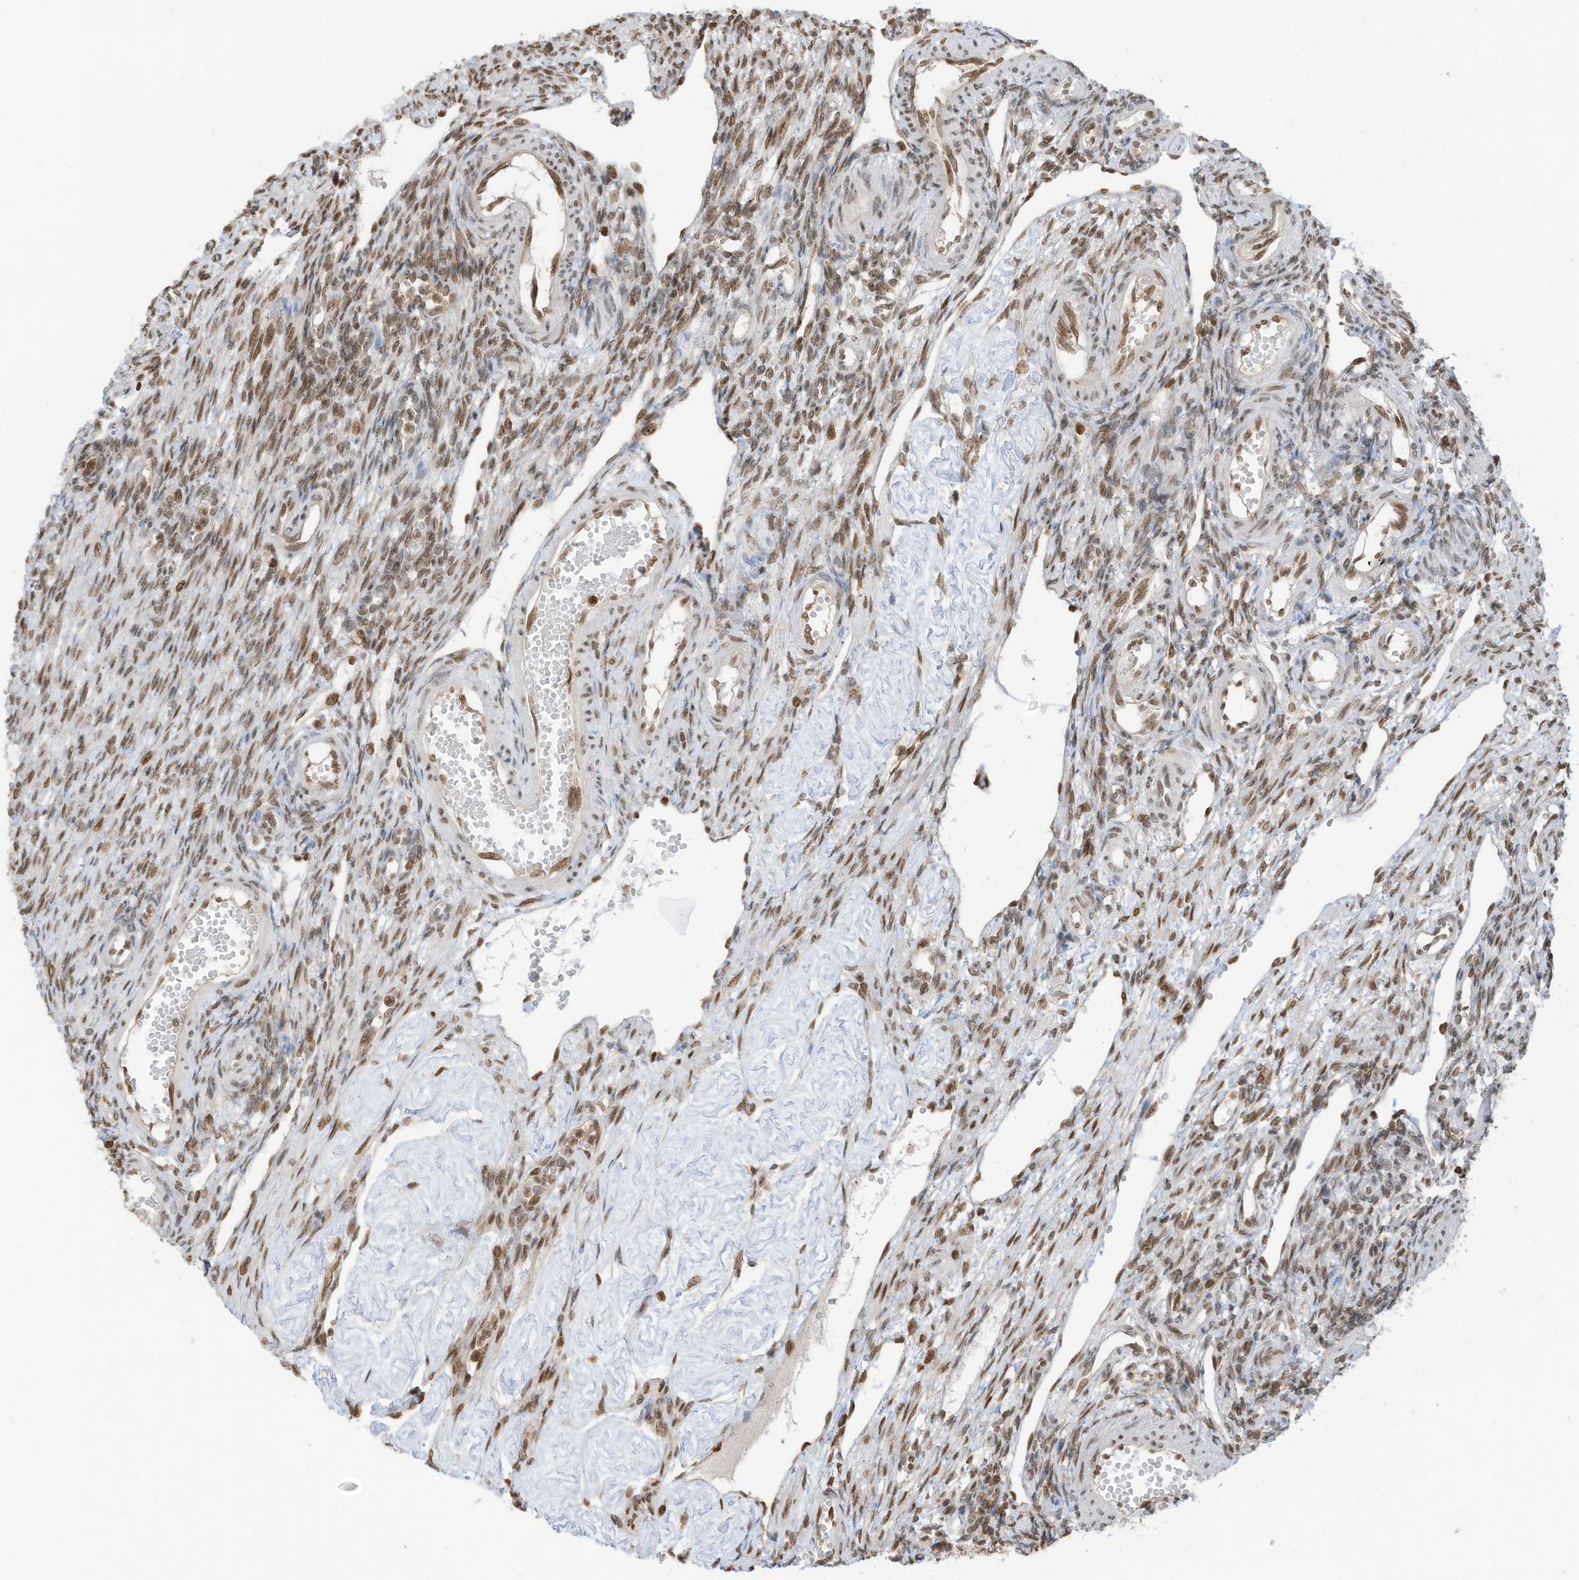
{"staining": {"intensity": "moderate", "quantity": "25%-75%", "location": "nuclear"}, "tissue": "ovary", "cell_type": "Ovarian stroma cells", "image_type": "normal", "snomed": [{"axis": "morphology", "description": "Normal tissue, NOS"}, {"axis": "morphology", "description": "Cyst, NOS"}, {"axis": "topography", "description": "Ovary"}], "caption": "Ovary was stained to show a protein in brown. There is medium levels of moderate nuclear positivity in about 25%-75% of ovarian stroma cells. Immunohistochemistry stains the protein in brown and the nuclei are stained blue.", "gene": "KPNB1", "patient": {"sex": "female", "age": 33}}